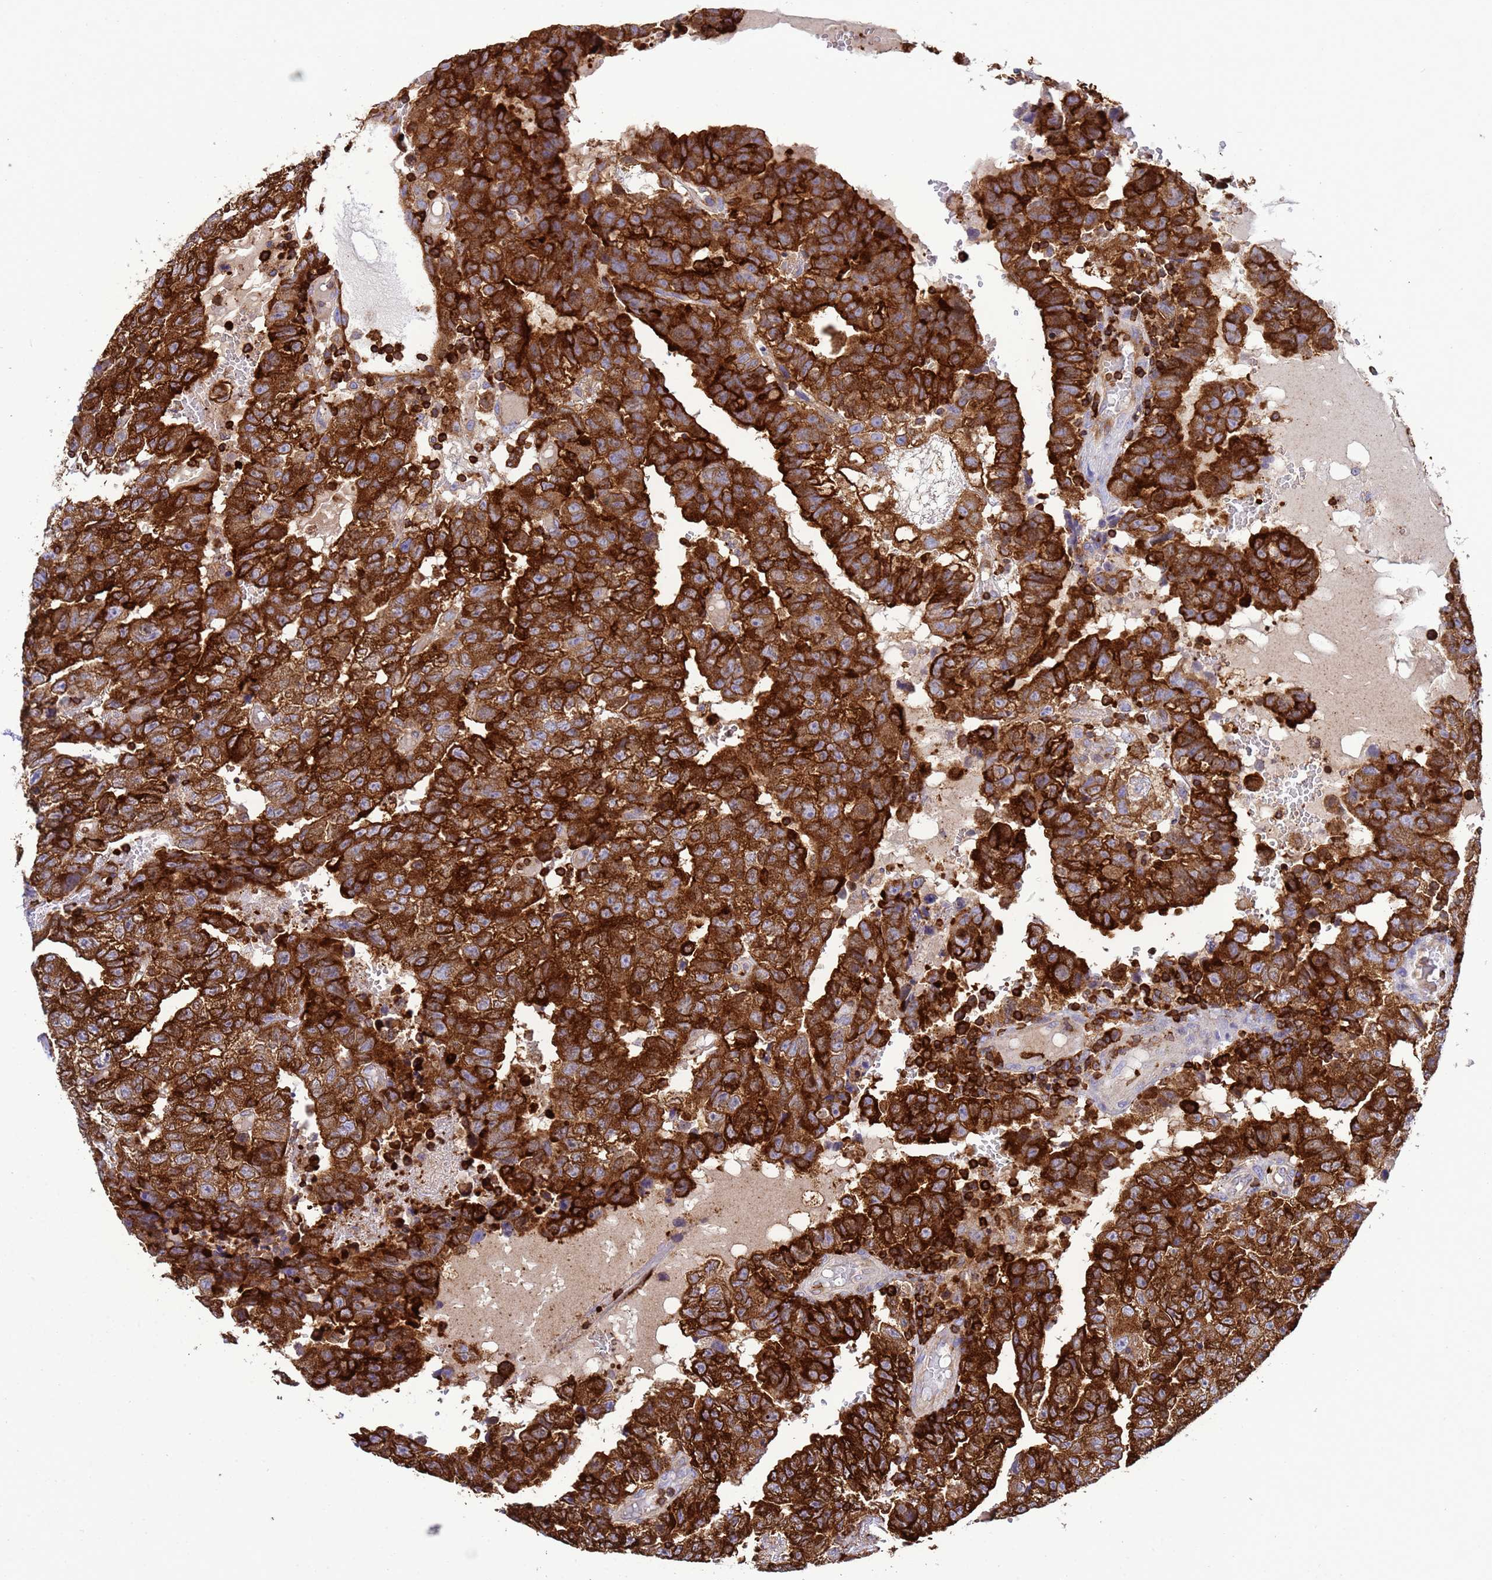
{"staining": {"intensity": "strong", "quantity": ">75%", "location": "cytoplasmic/membranous"}, "tissue": "testis cancer", "cell_type": "Tumor cells", "image_type": "cancer", "snomed": [{"axis": "morphology", "description": "Carcinoma, Embryonal, NOS"}, {"axis": "topography", "description": "Testis"}], "caption": "Tumor cells demonstrate strong cytoplasmic/membranous positivity in approximately >75% of cells in embryonal carcinoma (testis).", "gene": "EZR", "patient": {"sex": "male", "age": 25}}